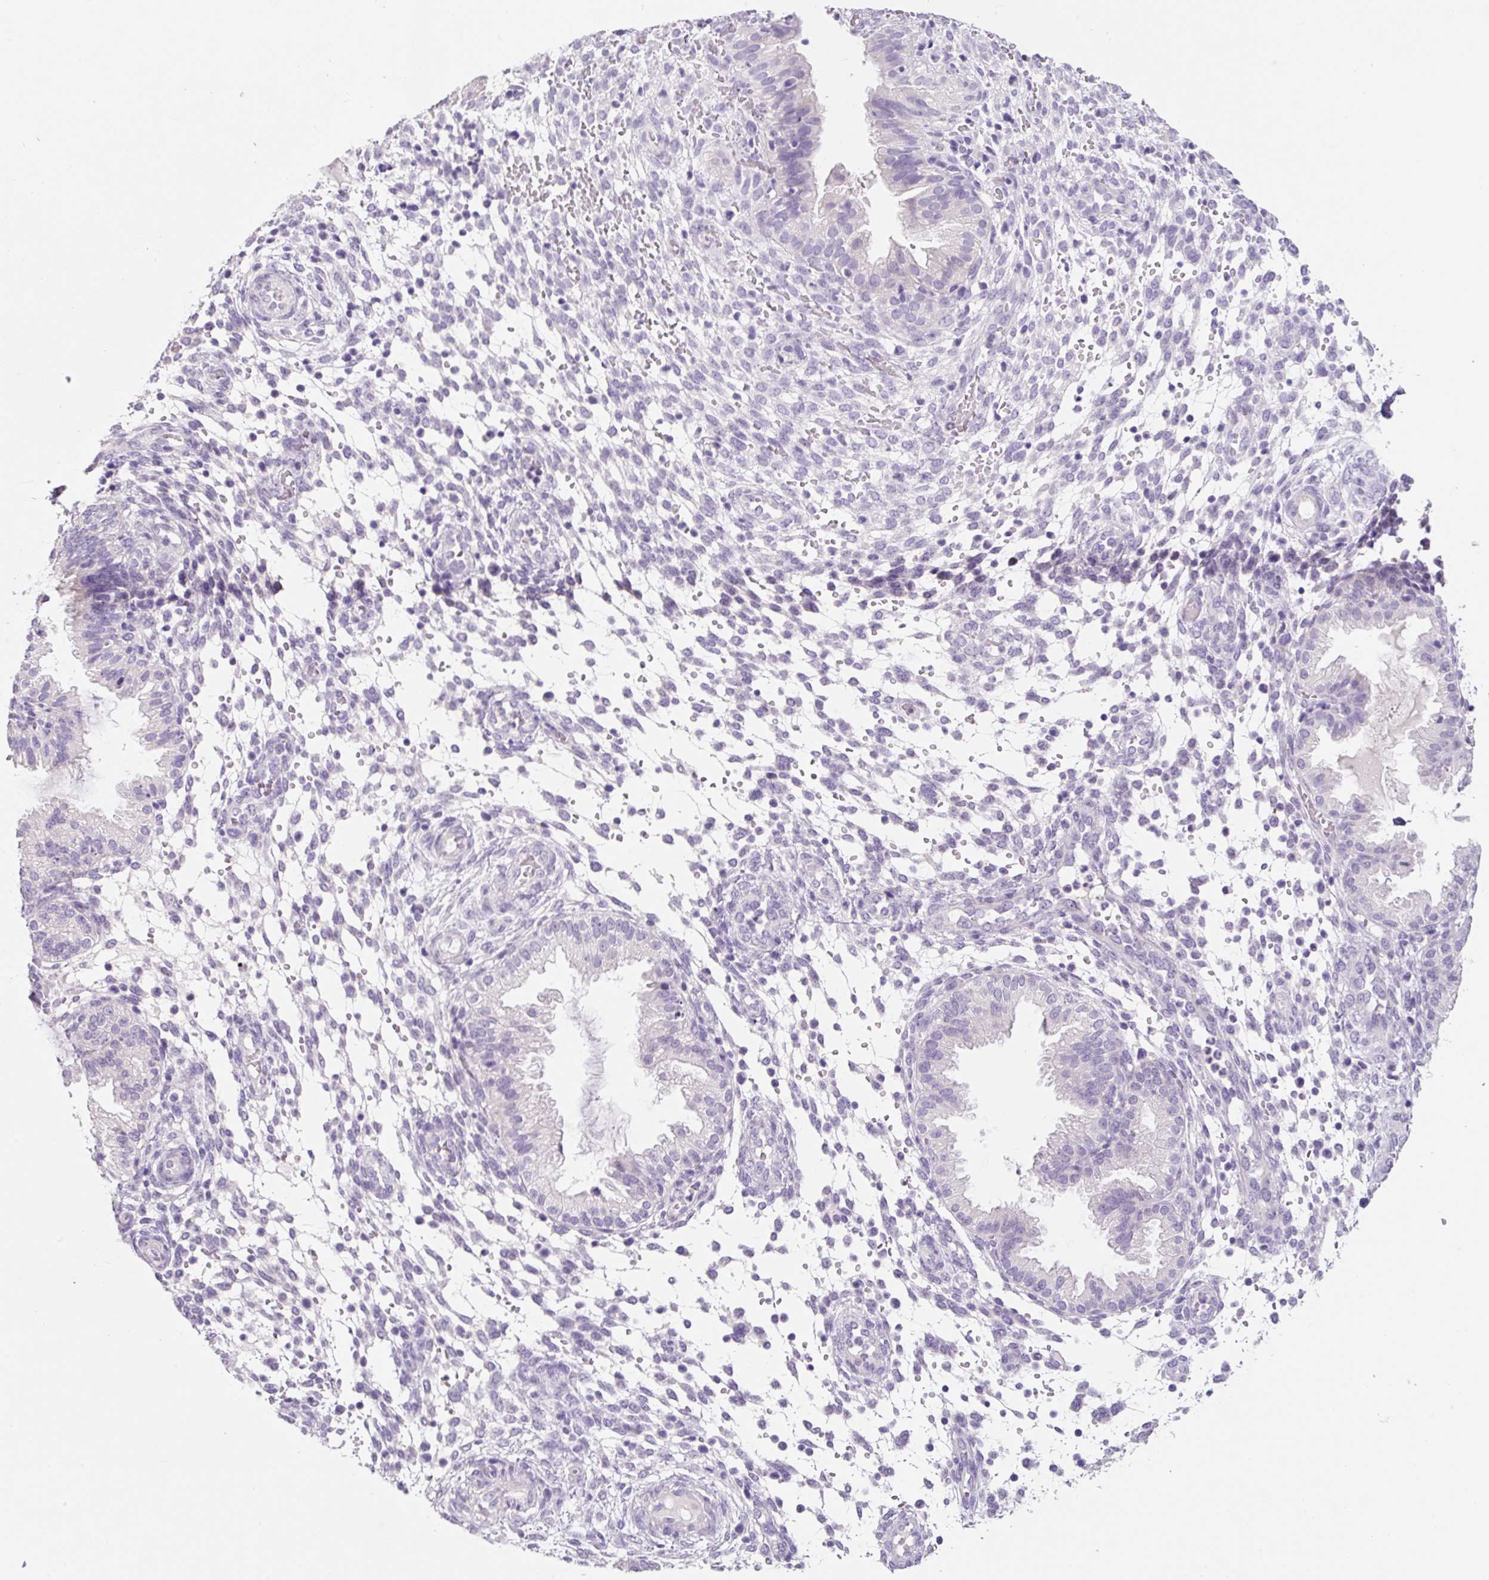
{"staining": {"intensity": "negative", "quantity": "none", "location": "none"}, "tissue": "endometrium", "cell_type": "Cells in endometrial stroma", "image_type": "normal", "snomed": [{"axis": "morphology", "description": "Normal tissue, NOS"}, {"axis": "topography", "description": "Endometrium"}], "caption": "Image shows no protein expression in cells in endometrial stroma of unremarkable endometrium. (DAB (3,3'-diaminobenzidine) immunohistochemistry, high magnification).", "gene": "SYP", "patient": {"sex": "female", "age": 33}}